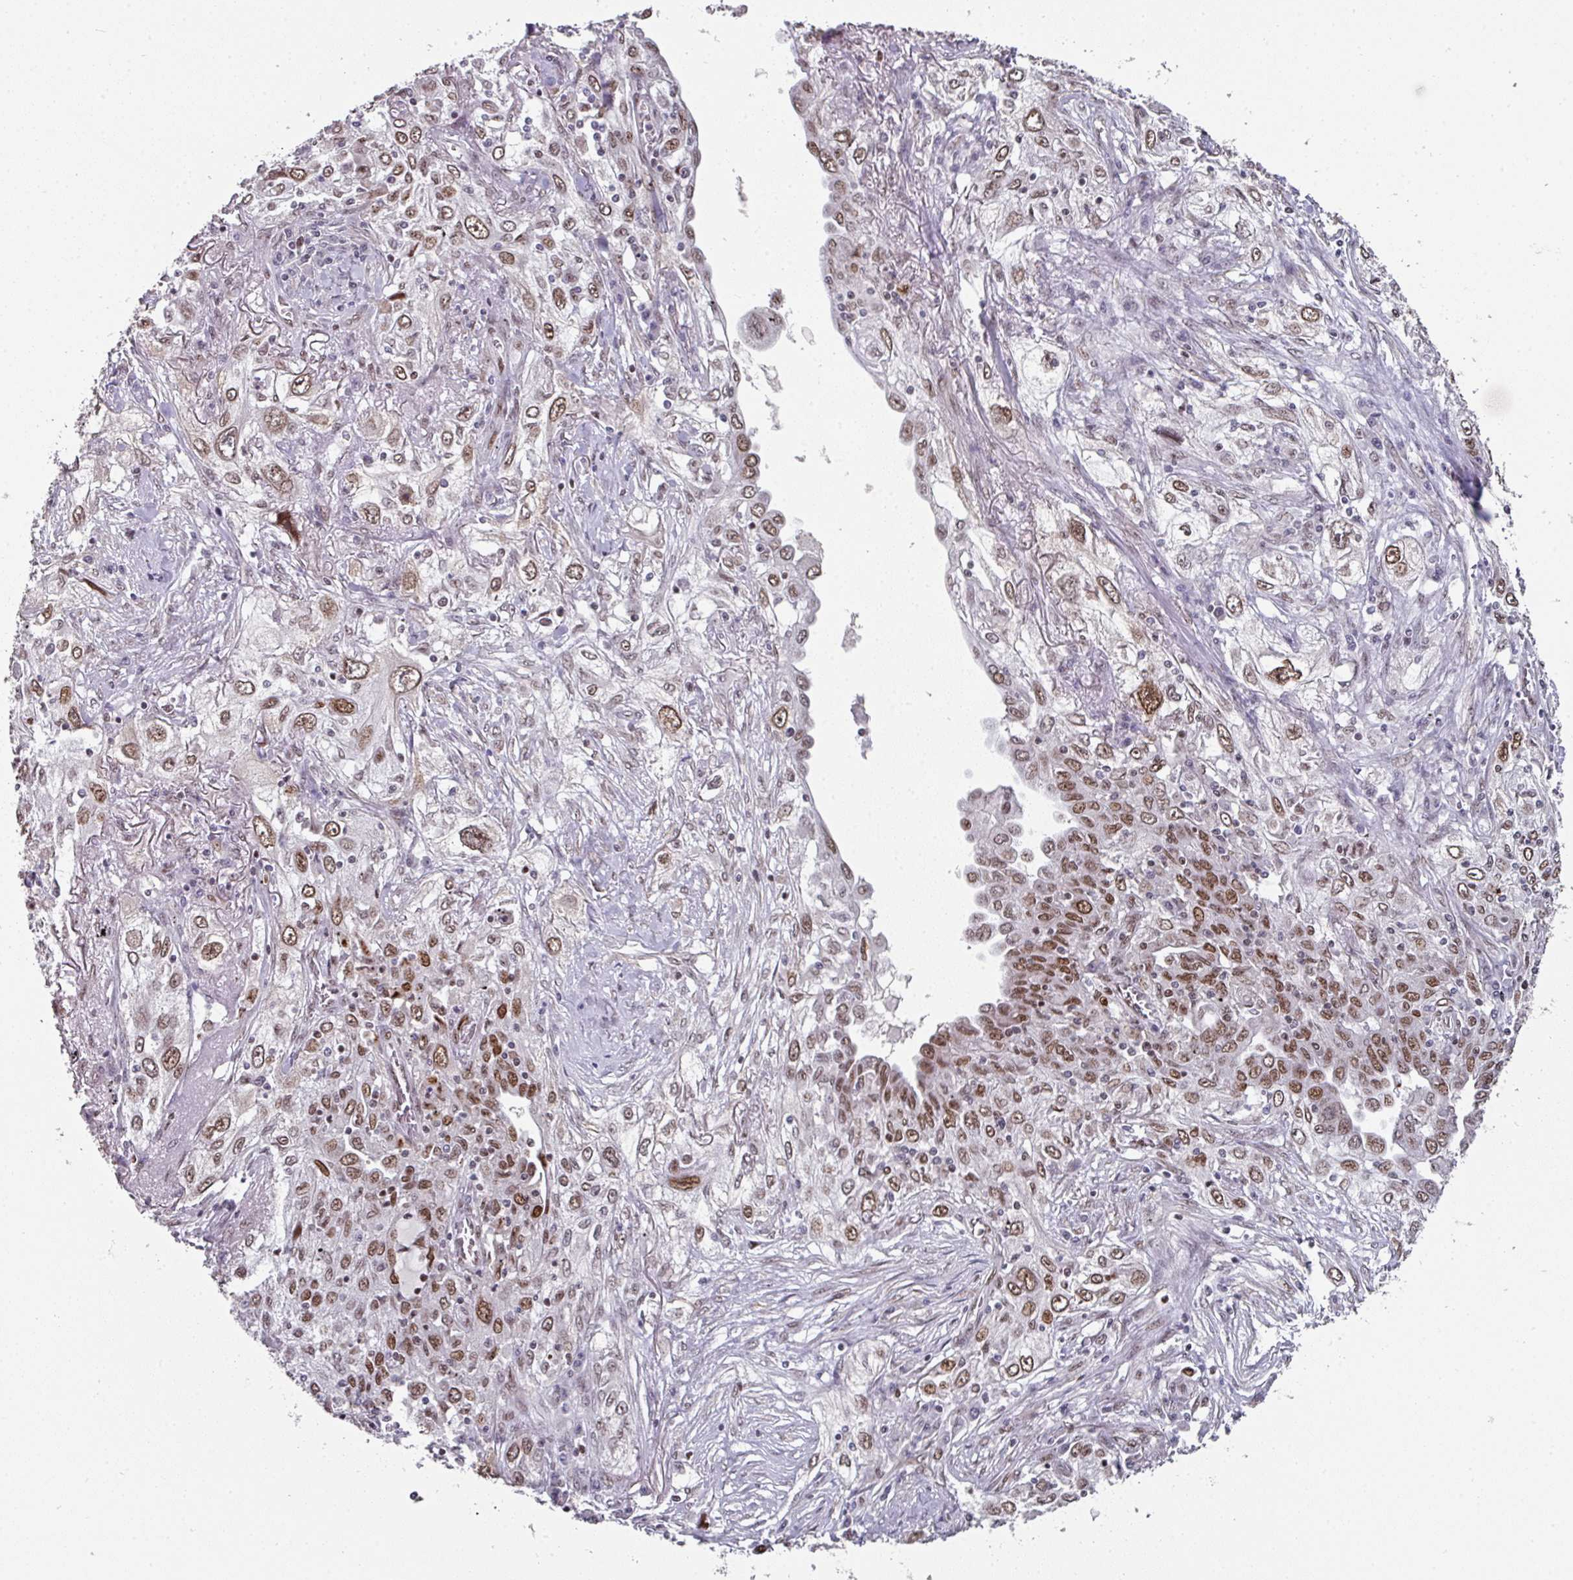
{"staining": {"intensity": "moderate", "quantity": ">75%", "location": "nuclear"}, "tissue": "lung cancer", "cell_type": "Tumor cells", "image_type": "cancer", "snomed": [{"axis": "morphology", "description": "Squamous cell carcinoma, NOS"}, {"axis": "topography", "description": "Lung"}], "caption": "Protein expression analysis of human lung cancer (squamous cell carcinoma) reveals moderate nuclear staining in approximately >75% of tumor cells.", "gene": "RAD50", "patient": {"sex": "female", "age": 69}}